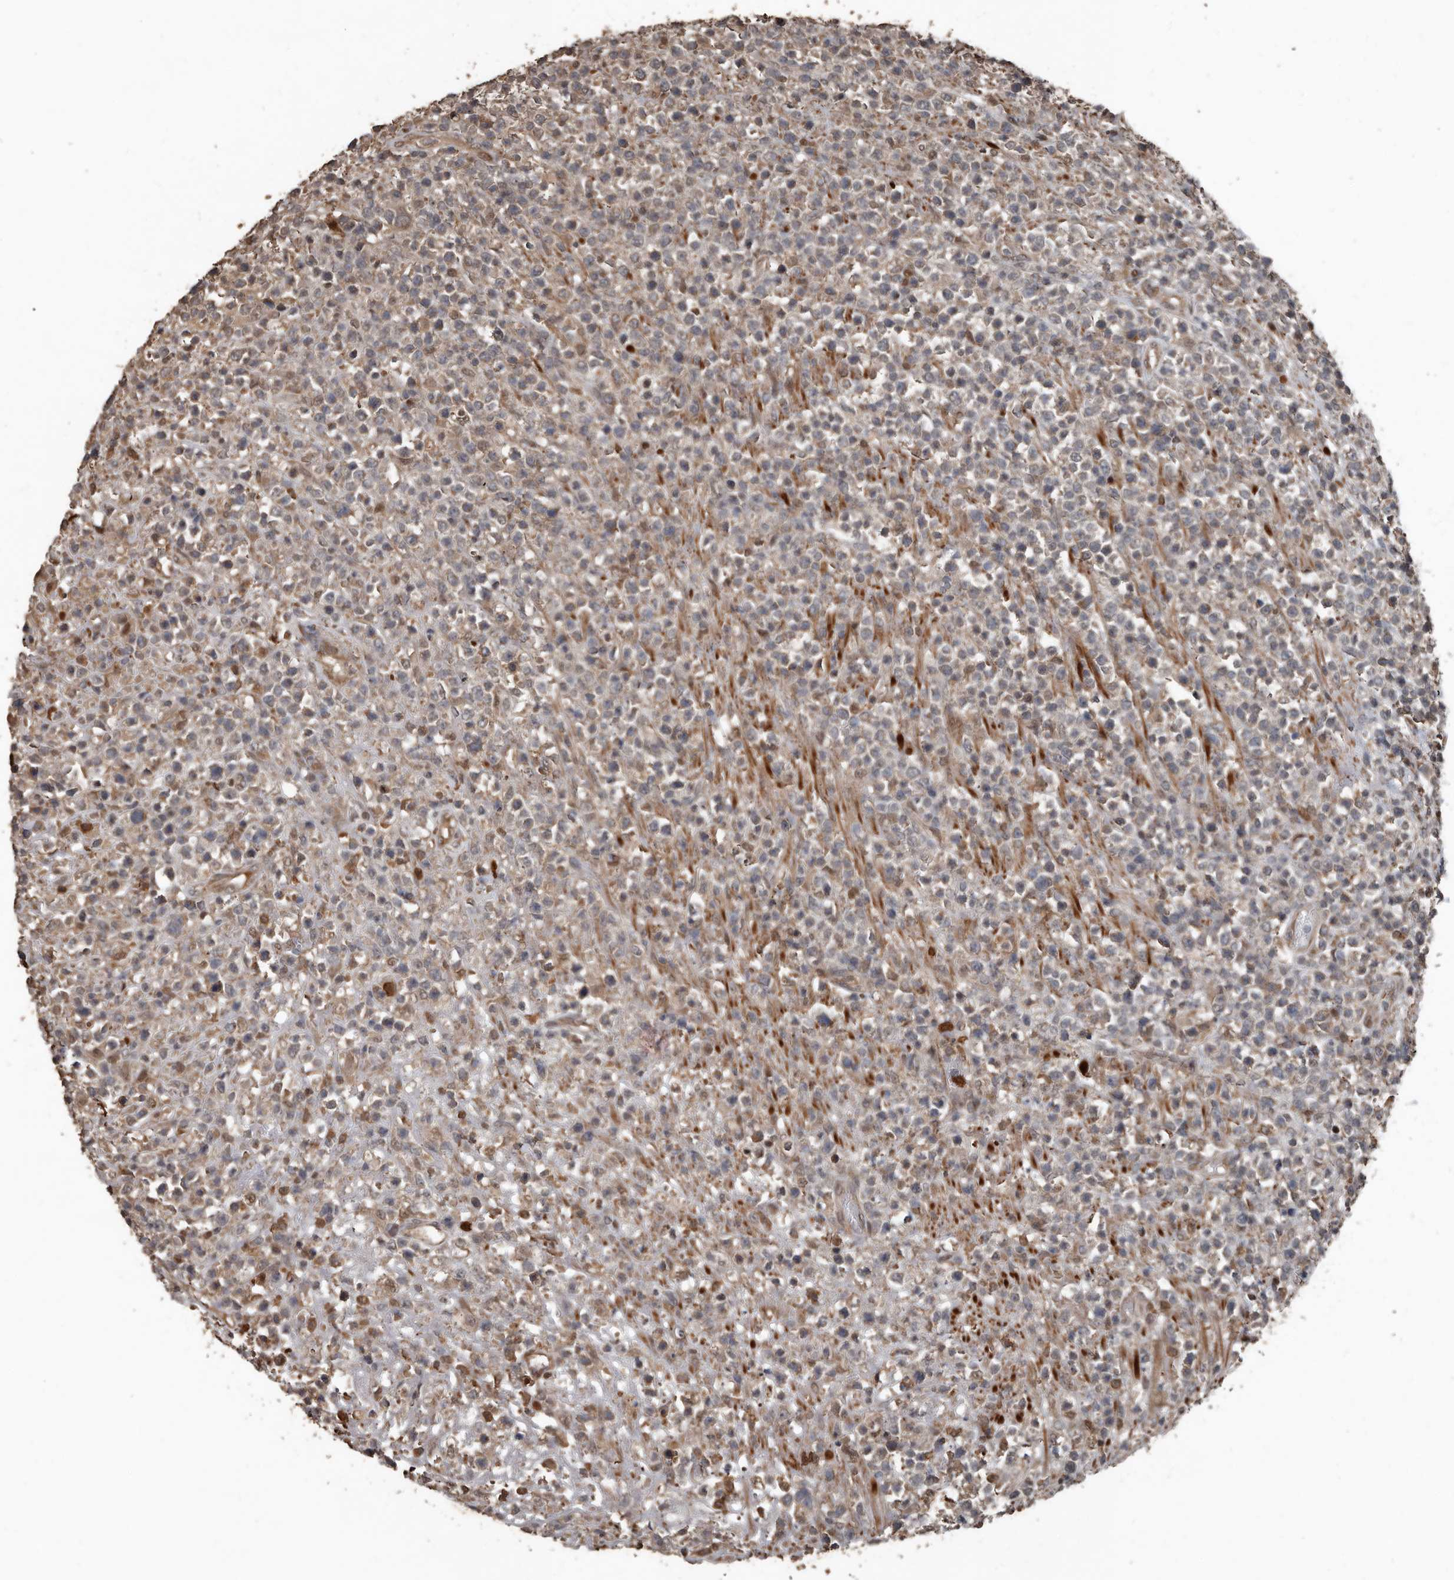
{"staining": {"intensity": "weak", "quantity": "<25%", "location": "cytoplasmic/membranous"}, "tissue": "lymphoma", "cell_type": "Tumor cells", "image_type": "cancer", "snomed": [{"axis": "morphology", "description": "Malignant lymphoma, non-Hodgkin's type, High grade"}, {"axis": "topography", "description": "Colon"}], "caption": "High magnification brightfield microscopy of lymphoma stained with DAB (3,3'-diaminobenzidine) (brown) and counterstained with hematoxylin (blue): tumor cells show no significant expression. (Stains: DAB IHC with hematoxylin counter stain, Microscopy: brightfield microscopy at high magnification).", "gene": "FSBP", "patient": {"sex": "female", "age": 53}}